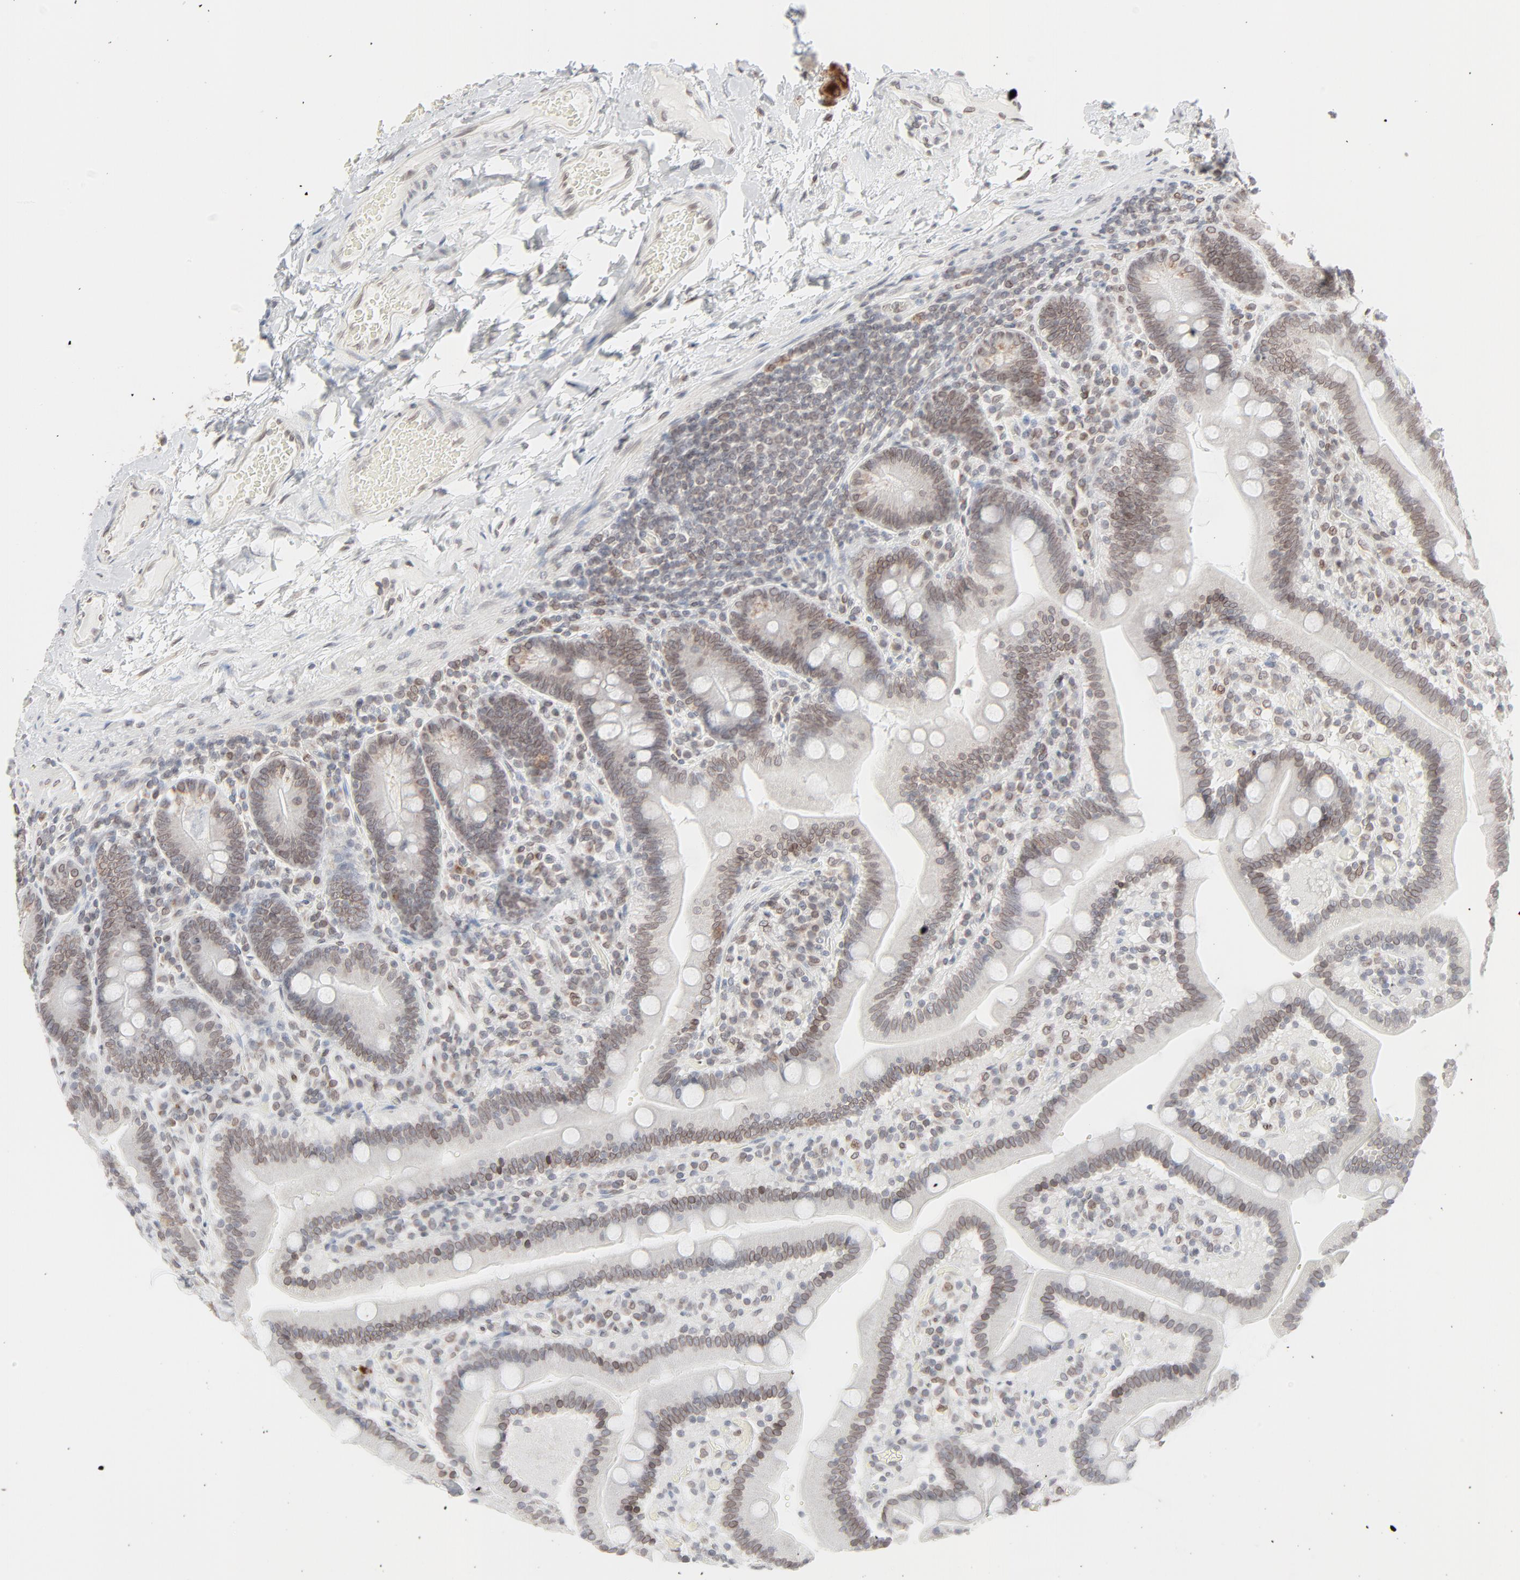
{"staining": {"intensity": "moderate", "quantity": "25%-75%", "location": "cytoplasmic/membranous,nuclear"}, "tissue": "duodenum", "cell_type": "Glandular cells", "image_type": "normal", "snomed": [{"axis": "morphology", "description": "Normal tissue, NOS"}, {"axis": "topography", "description": "Duodenum"}], "caption": "Unremarkable duodenum reveals moderate cytoplasmic/membranous,nuclear positivity in about 25%-75% of glandular cells, visualized by immunohistochemistry.", "gene": "MAD1L1", "patient": {"sex": "male", "age": 66}}